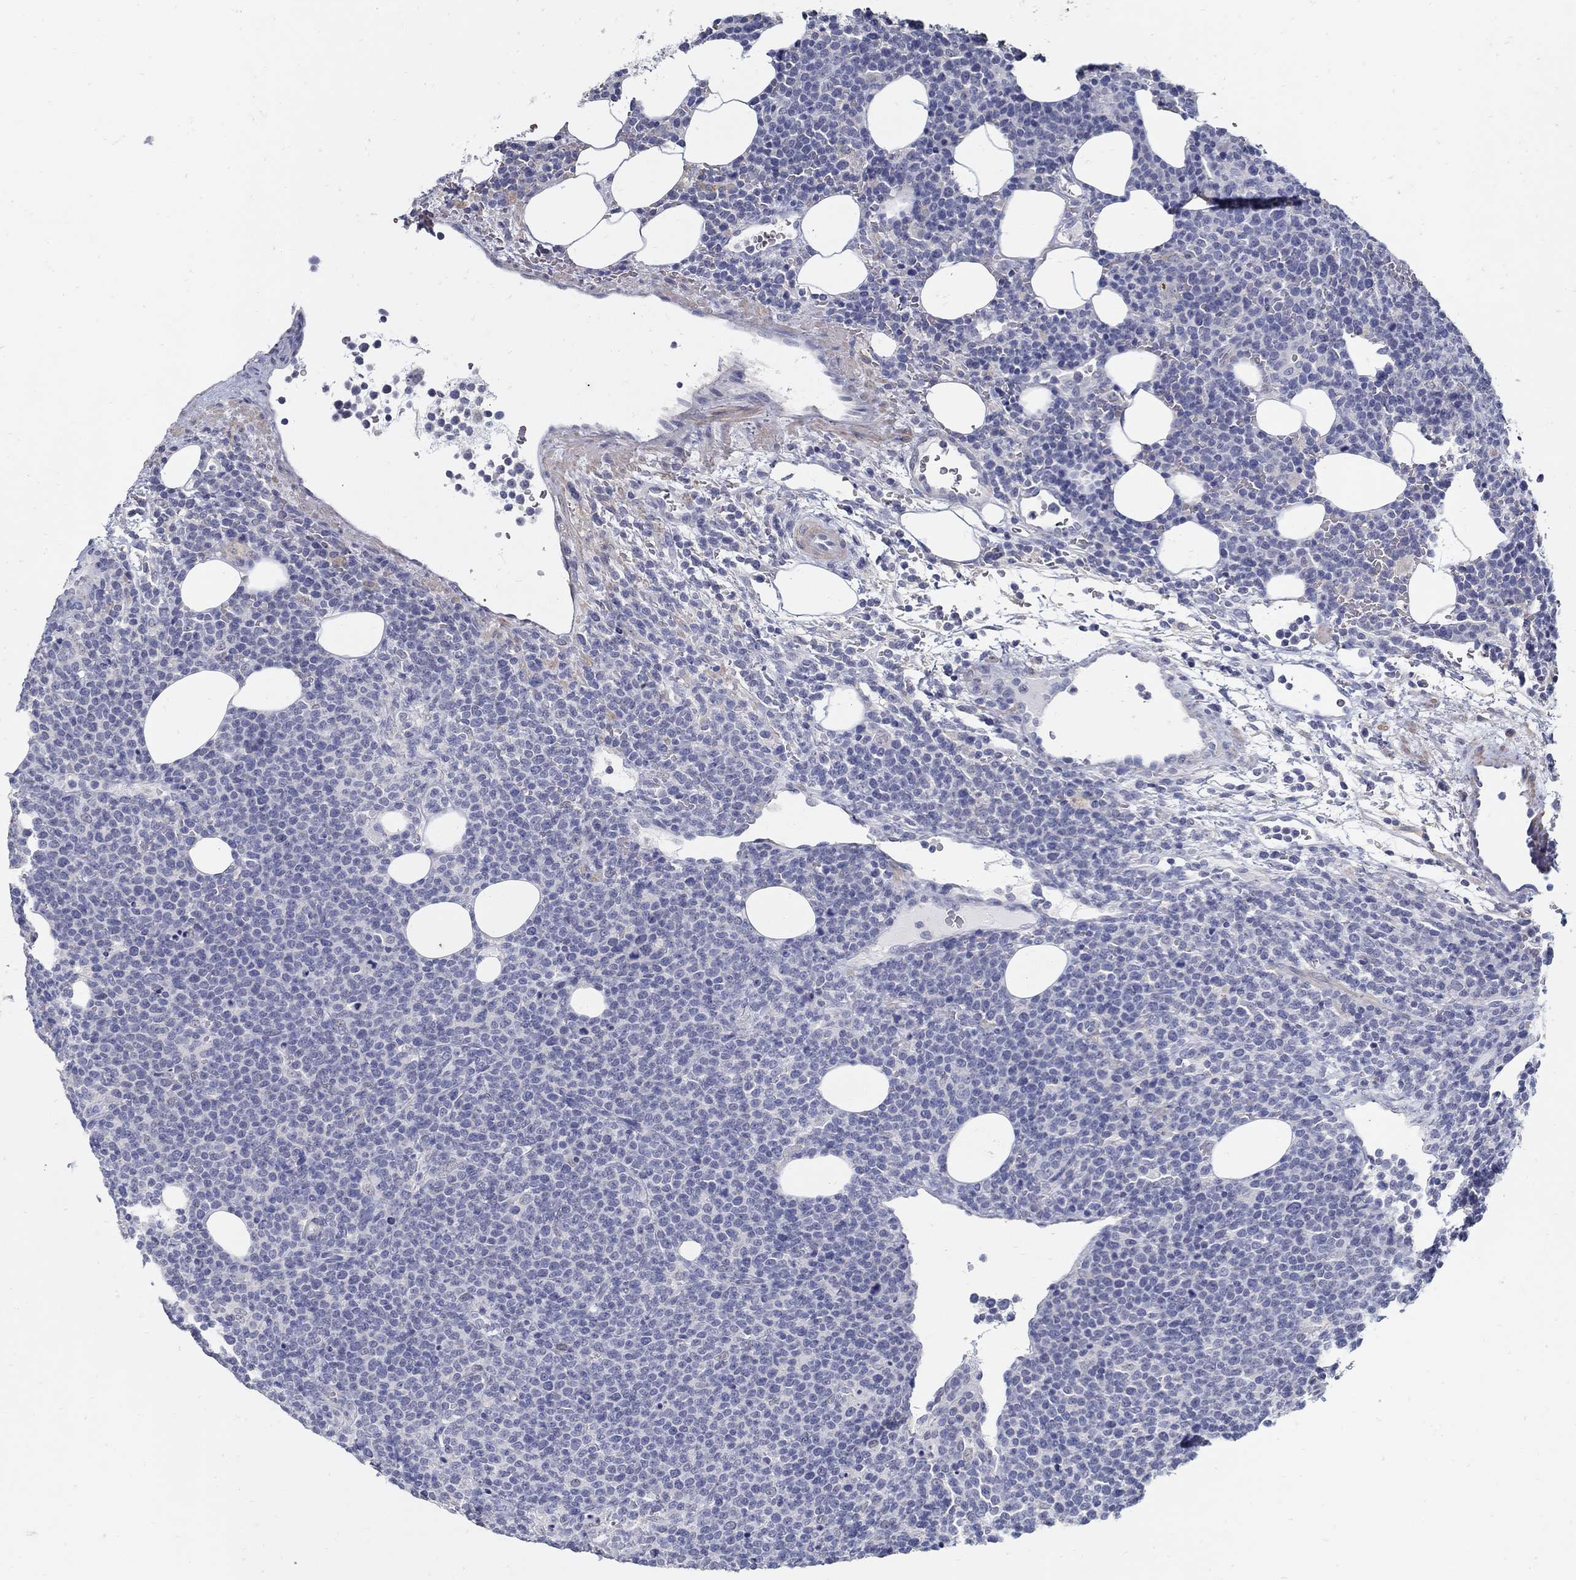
{"staining": {"intensity": "negative", "quantity": "none", "location": "none"}, "tissue": "lymphoma", "cell_type": "Tumor cells", "image_type": "cancer", "snomed": [{"axis": "morphology", "description": "Malignant lymphoma, non-Hodgkin's type, High grade"}, {"axis": "topography", "description": "Lymph node"}], "caption": "Lymphoma stained for a protein using IHC displays no staining tumor cells.", "gene": "USP29", "patient": {"sex": "male", "age": 61}}